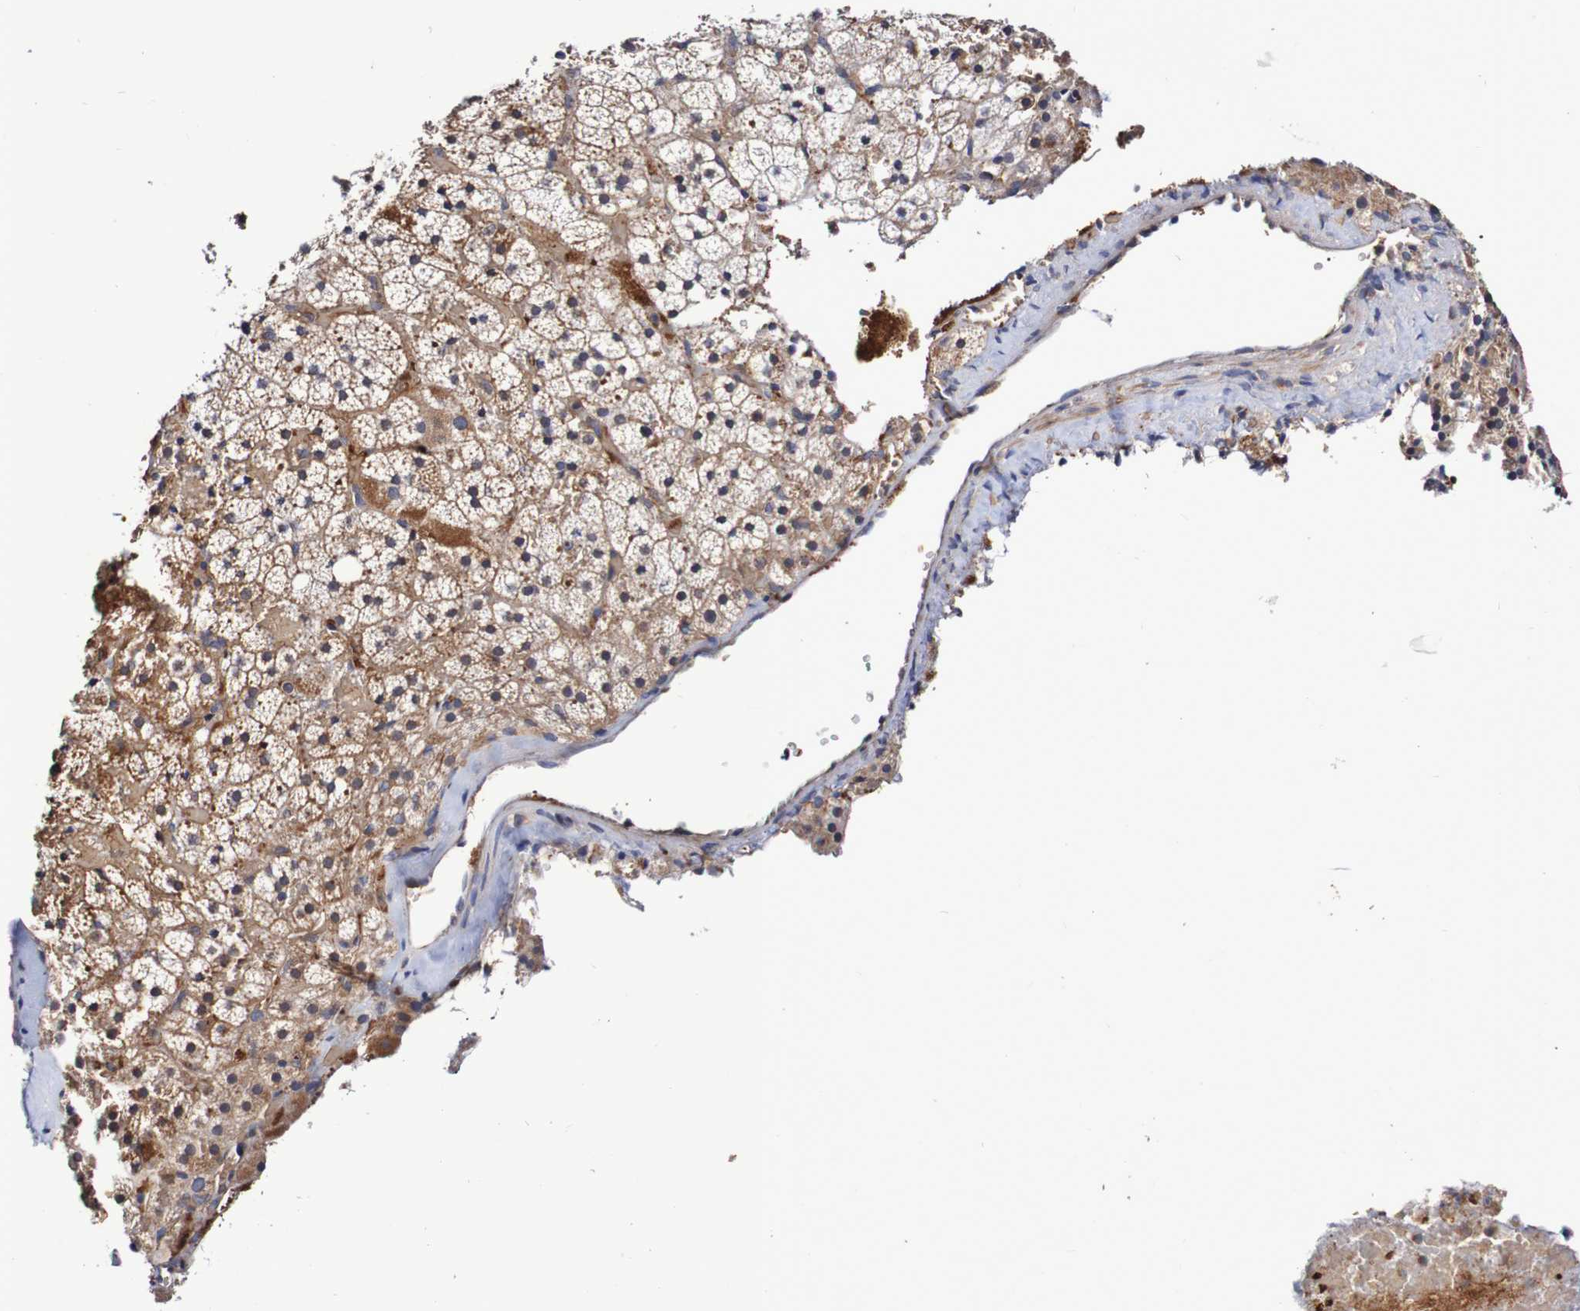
{"staining": {"intensity": "moderate", "quantity": "25%-75%", "location": "cytoplasmic/membranous"}, "tissue": "adrenal gland", "cell_type": "Glandular cells", "image_type": "normal", "snomed": [{"axis": "morphology", "description": "Normal tissue, NOS"}, {"axis": "topography", "description": "Adrenal gland"}], "caption": "High-magnification brightfield microscopy of benign adrenal gland stained with DAB (3,3'-diaminobenzidine) (brown) and counterstained with hematoxylin (blue). glandular cells exhibit moderate cytoplasmic/membranous expression is present in about25%-75% of cells.", "gene": "WNT4", "patient": {"sex": "female", "age": 59}}